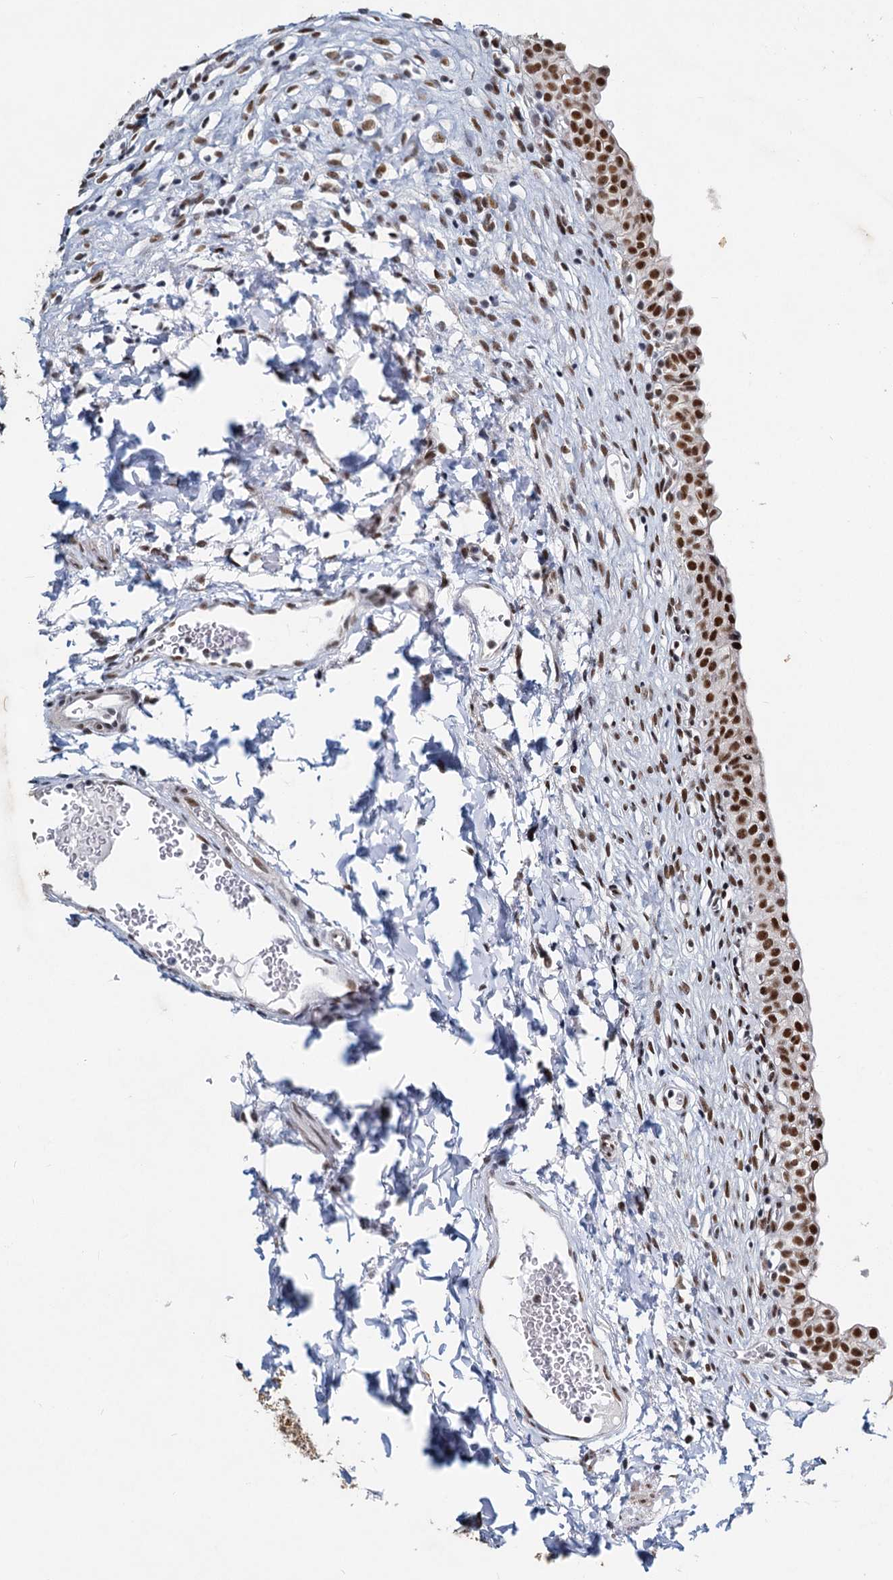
{"staining": {"intensity": "moderate", "quantity": ">75%", "location": "nuclear"}, "tissue": "urinary bladder", "cell_type": "Urothelial cells", "image_type": "normal", "snomed": [{"axis": "morphology", "description": "Normal tissue, NOS"}, {"axis": "topography", "description": "Urinary bladder"}], "caption": "Protein expression analysis of benign urinary bladder demonstrates moderate nuclear expression in approximately >75% of urothelial cells. Ihc stains the protein of interest in brown and the nuclei are stained blue.", "gene": "METTL14", "patient": {"sex": "male", "age": 55}}